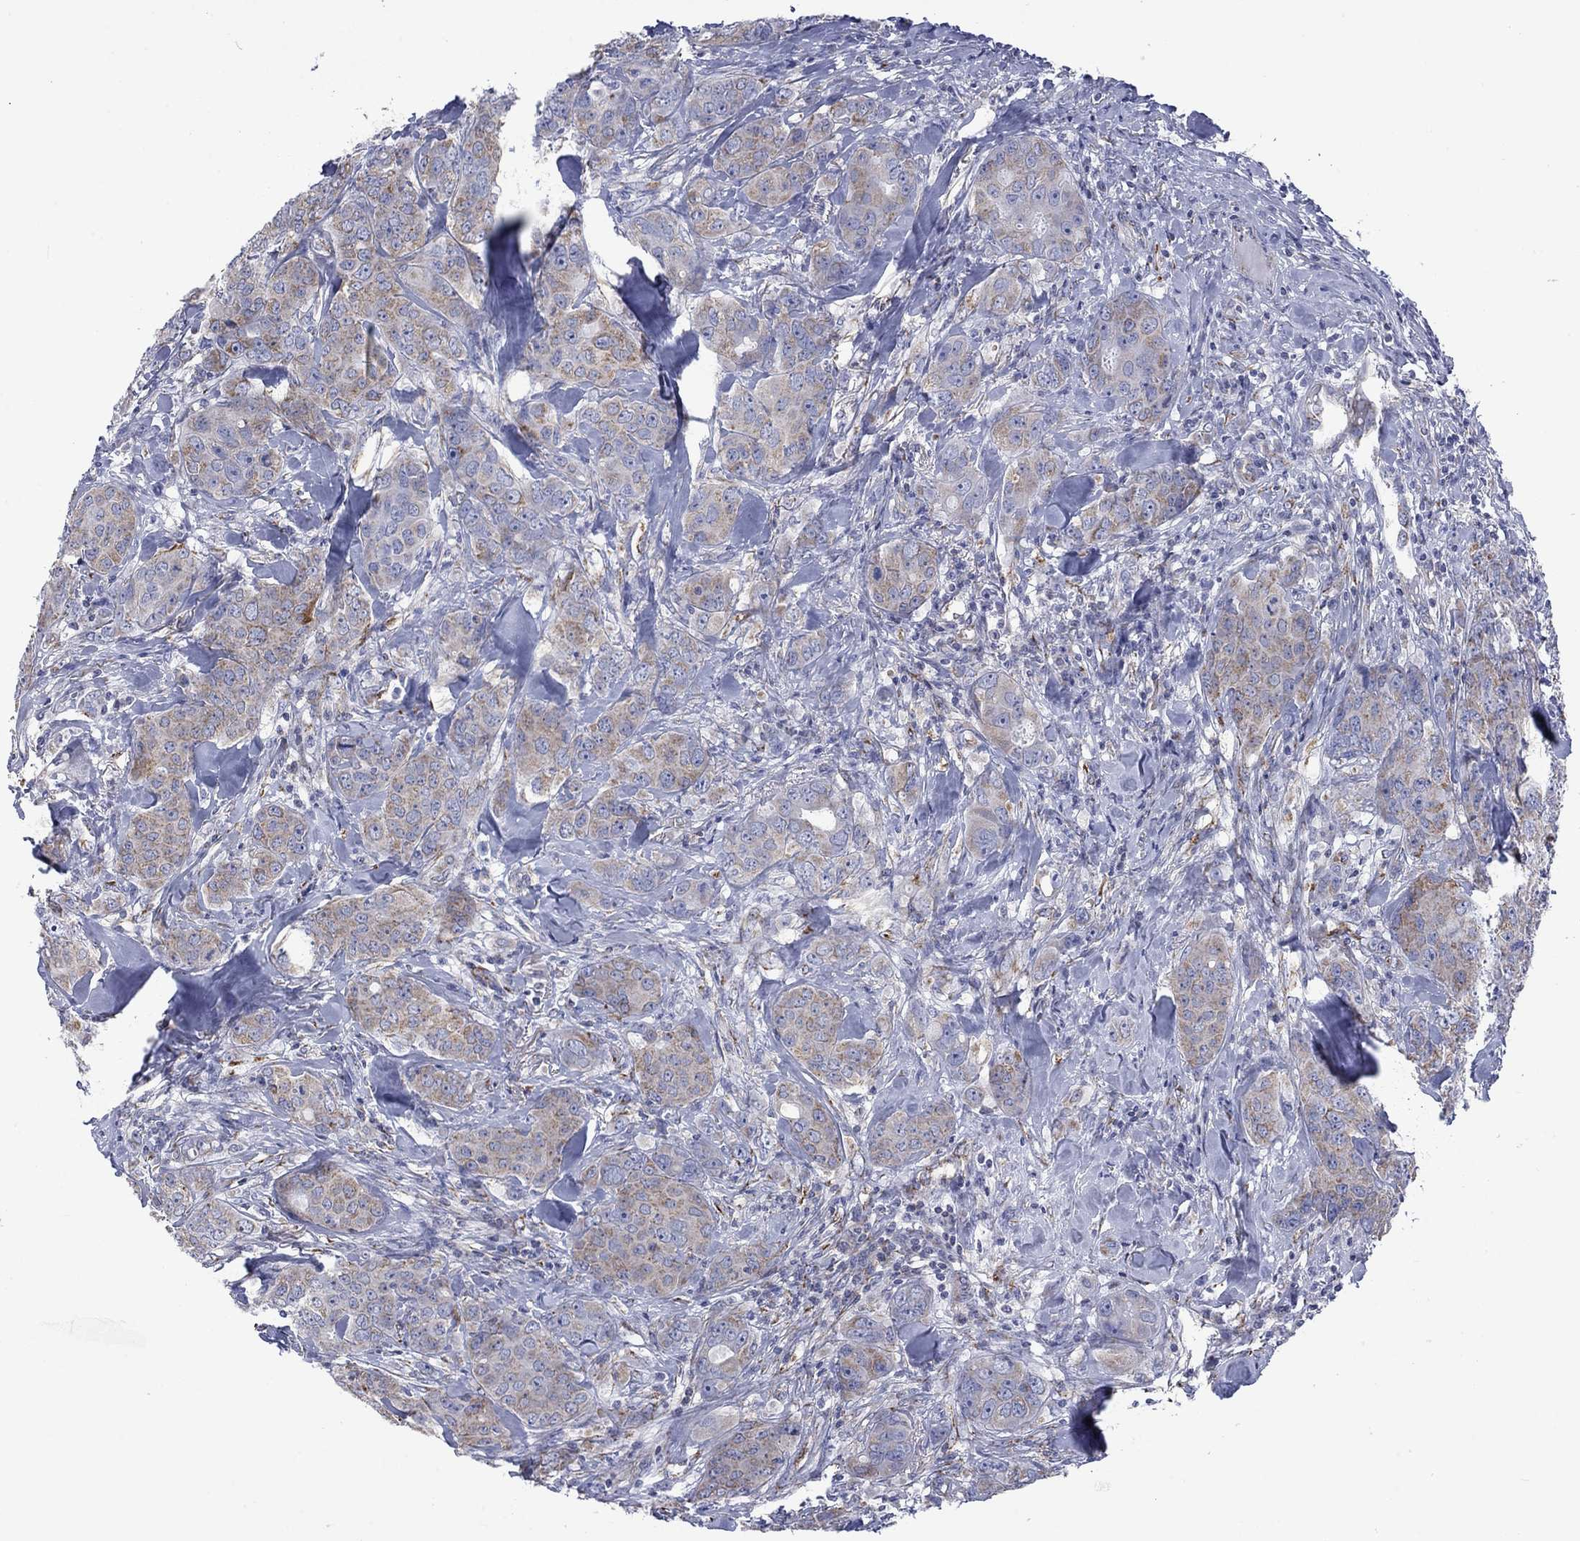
{"staining": {"intensity": "weak", "quantity": "25%-75%", "location": "cytoplasmic/membranous"}, "tissue": "breast cancer", "cell_type": "Tumor cells", "image_type": "cancer", "snomed": [{"axis": "morphology", "description": "Duct carcinoma"}, {"axis": "topography", "description": "Breast"}], "caption": "Protein analysis of breast cancer tissue exhibits weak cytoplasmic/membranous expression in approximately 25%-75% of tumor cells. The staining is performed using DAB (3,3'-diaminobenzidine) brown chromogen to label protein expression. The nuclei are counter-stained blue using hematoxylin.", "gene": "CISD1", "patient": {"sex": "female", "age": 43}}